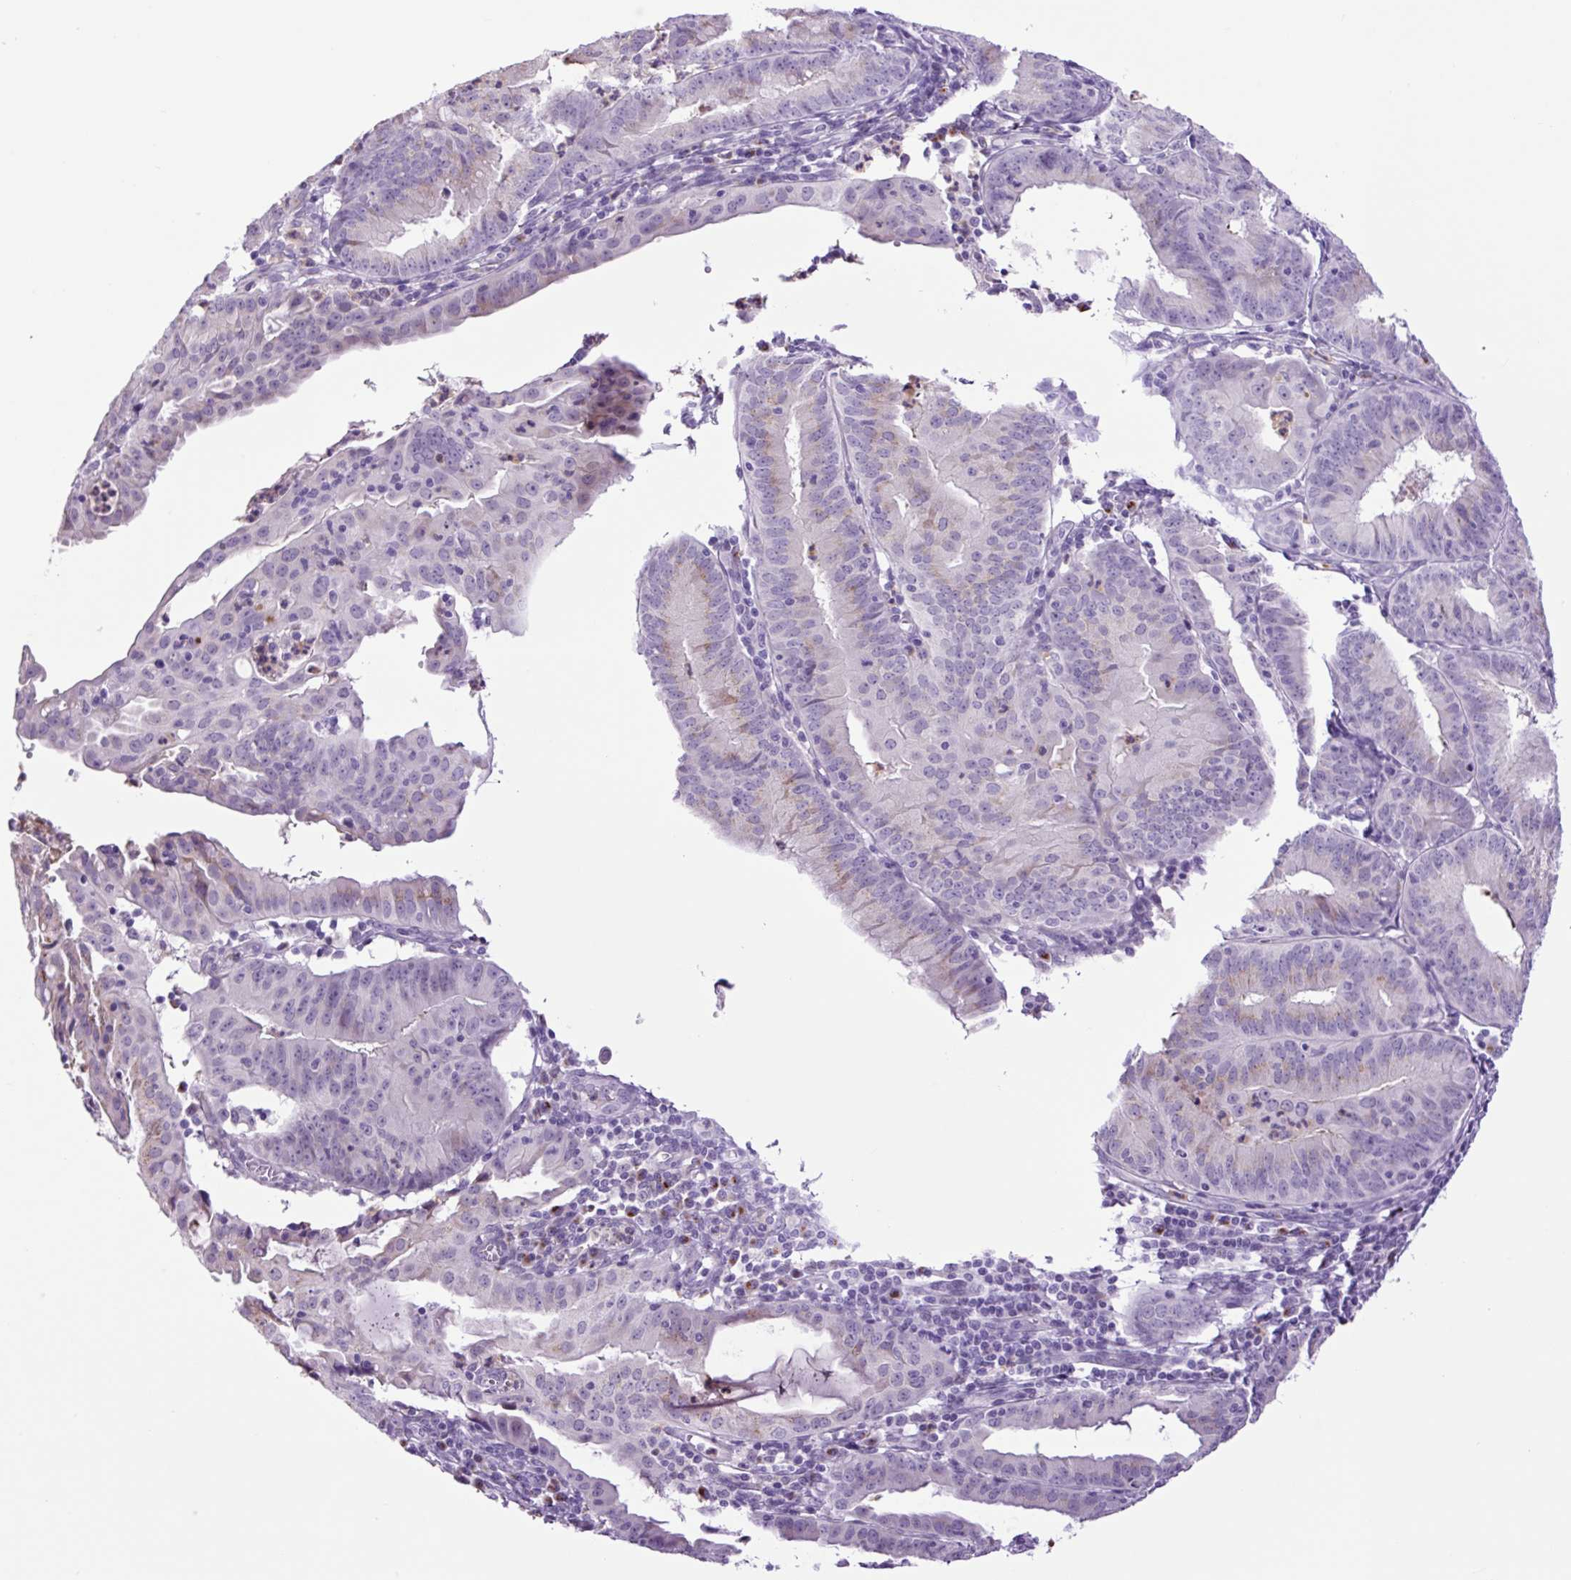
{"staining": {"intensity": "moderate", "quantity": "<25%", "location": "cytoplasmic/membranous"}, "tissue": "endometrial cancer", "cell_type": "Tumor cells", "image_type": "cancer", "snomed": [{"axis": "morphology", "description": "Adenocarcinoma, NOS"}, {"axis": "topography", "description": "Endometrium"}], "caption": "Immunohistochemistry (IHC) of endometrial adenocarcinoma exhibits low levels of moderate cytoplasmic/membranous staining in about <25% of tumor cells. Nuclei are stained in blue.", "gene": "MFSD3", "patient": {"sex": "female", "age": 60}}